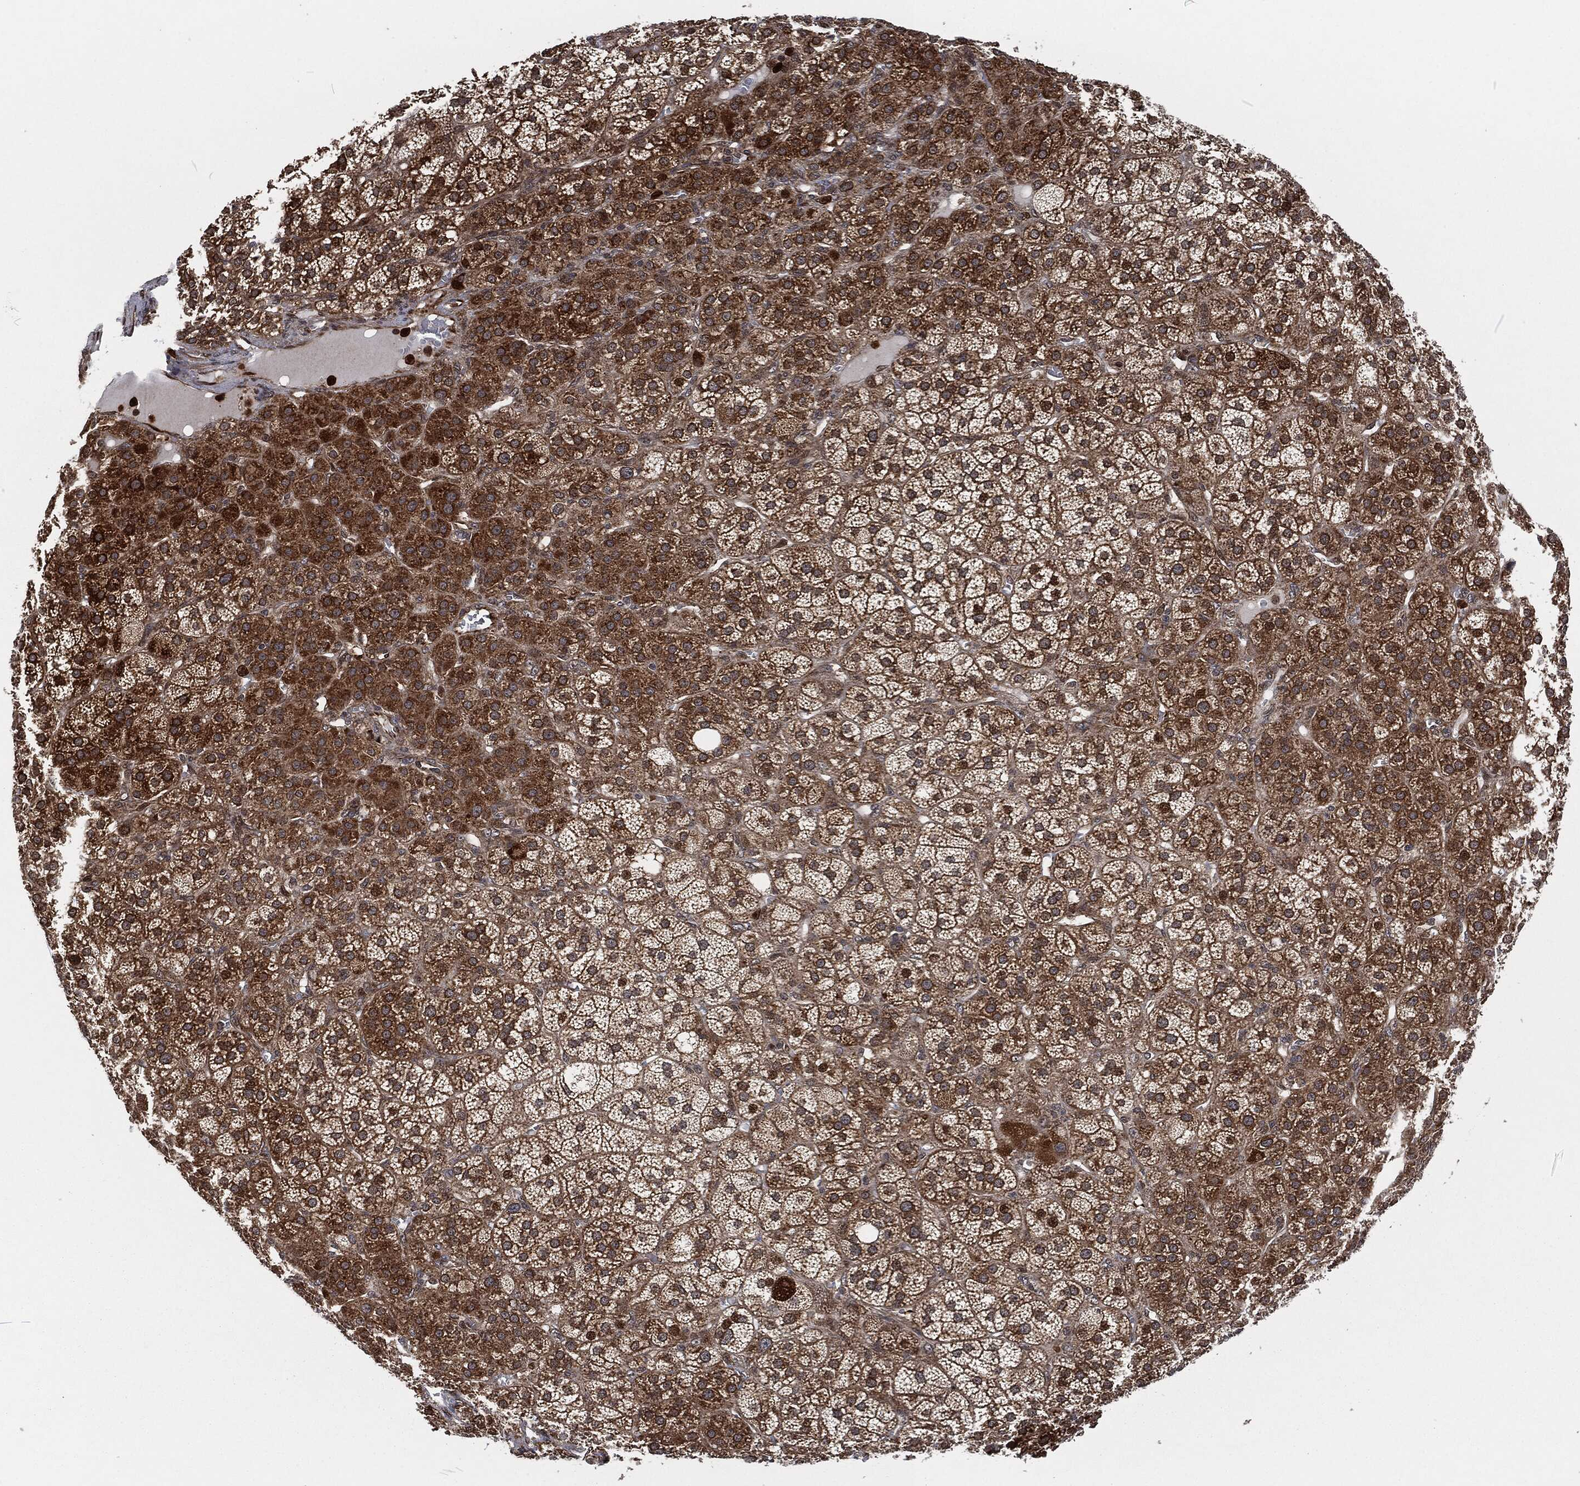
{"staining": {"intensity": "strong", "quantity": "25%-75%", "location": "cytoplasmic/membranous"}, "tissue": "adrenal gland", "cell_type": "Glandular cells", "image_type": "normal", "snomed": [{"axis": "morphology", "description": "Normal tissue, NOS"}, {"axis": "topography", "description": "Adrenal gland"}], "caption": "A high amount of strong cytoplasmic/membranous positivity is identified in approximately 25%-75% of glandular cells in unremarkable adrenal gland. (IHC, brightfield microscopy, high magnification).", "gene": "CMPK2", "patient": {"sex": "female", "age": 60}}